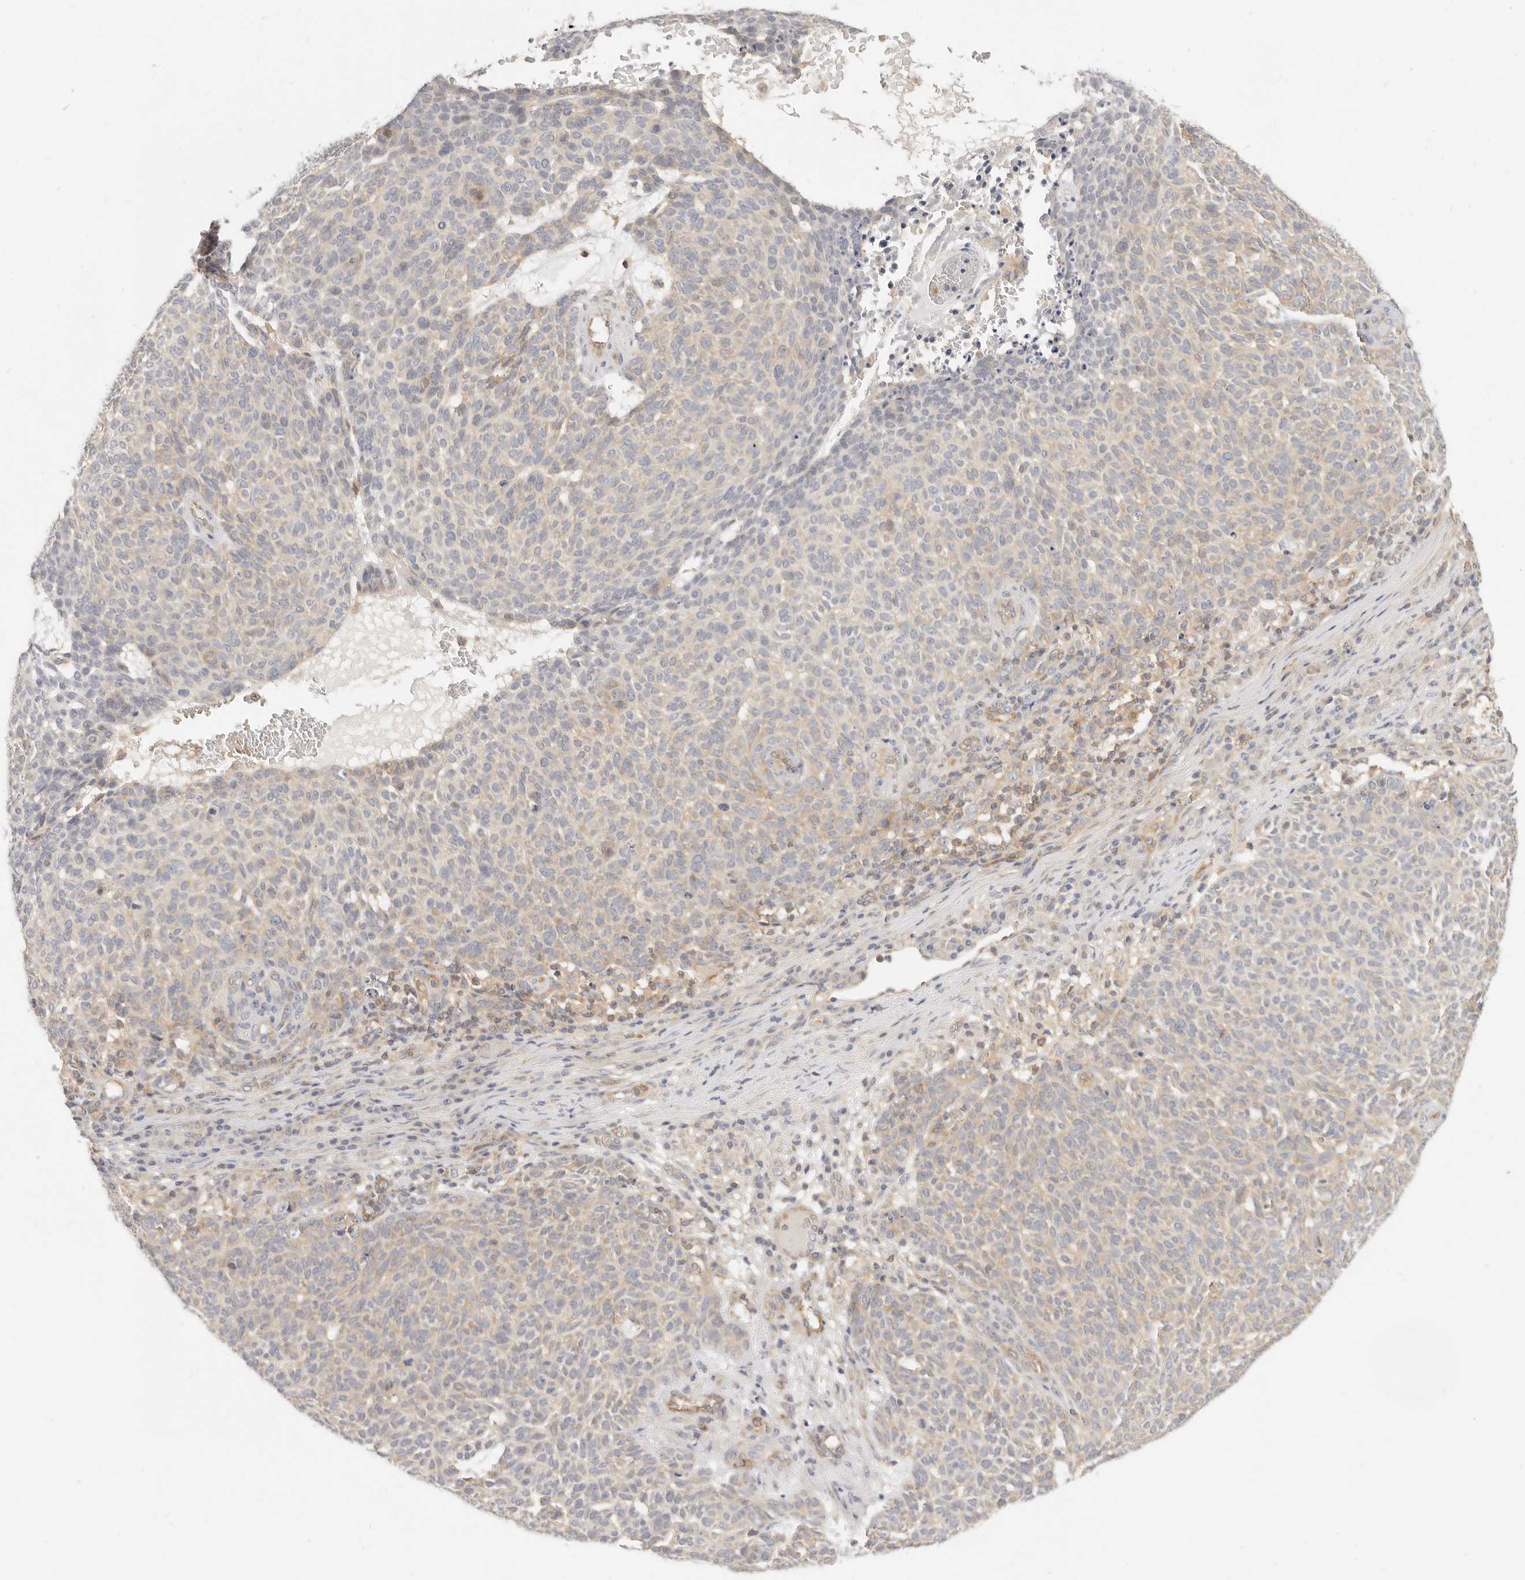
{"staining": {"intensity": "weak", "quantity": "25%-75%", "location": "cytoplasmic/membranous"}, "tissue": "skin cancer", "cell_type": "Tumor cells", "image_type": "cancer", "snomed": [{"axis": "morphology", "description": "Squamous cell carcinoma, NOS"}, {"axis": "topography", "description": "Skin"}], "caption": "Squamous cell carcinoma (skin) stained with a protein marker shows weak staining in tumor cells.", "gene": "LTB4R2", "patient": {"sex": "female", "age": 90}}